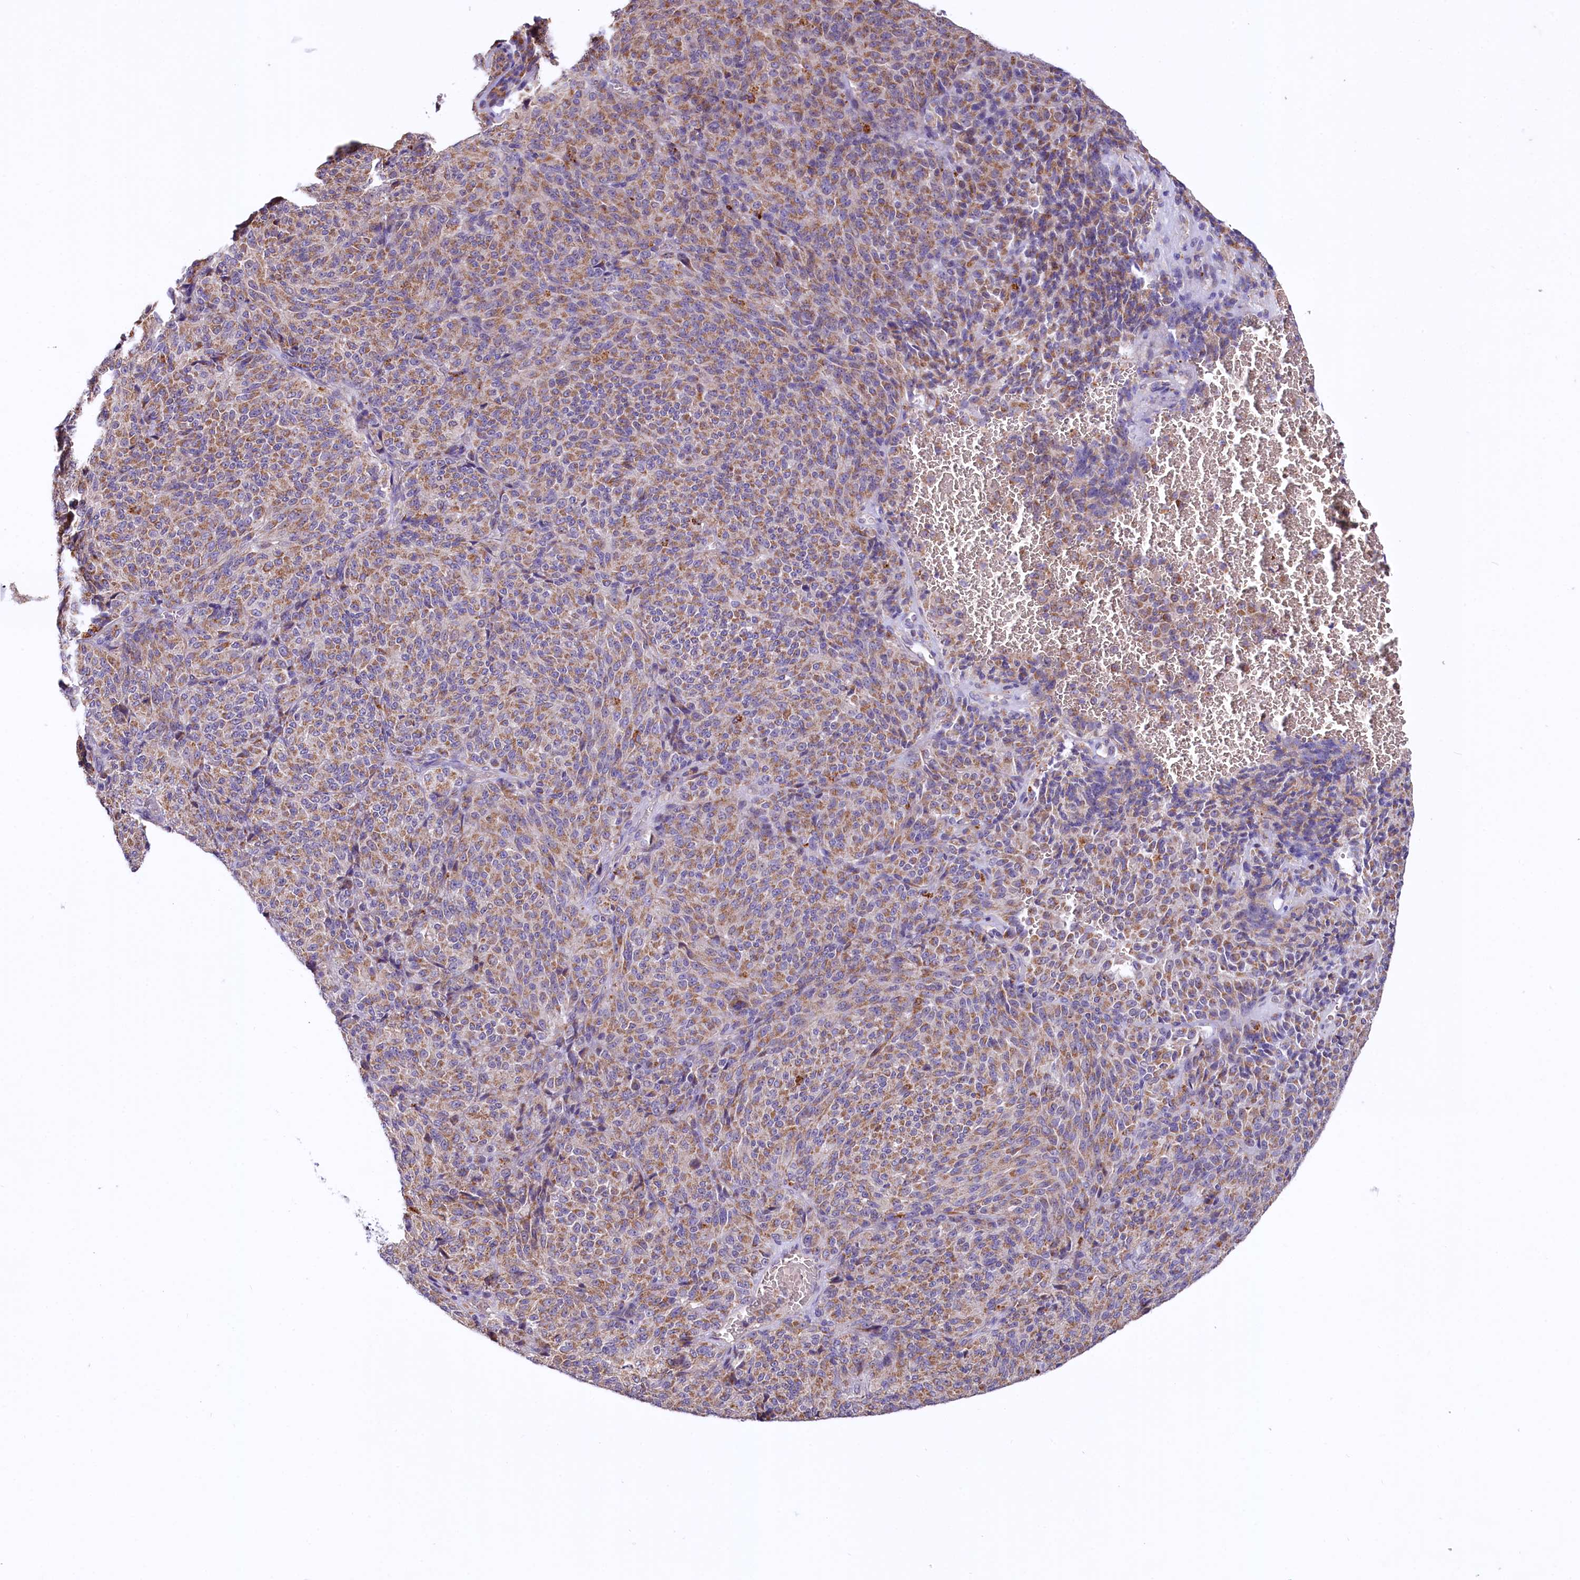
{"staining": {"intensity": "moderate", "quantity": ">75%", "location": "cytoplasmic/membranous"}, "tissue": "melanoma", "cell_type": "Tumor cells", "image_type": "cancer", "snomed": [{"axis": "morphology", "description": "Malignant melanoma, Metastatic site"}, {"axis": "topography", "description": "Brain"}], "caption": "IHC (DAB) staining of human malignant melanoma (metastatic site) shows moderate cytoplasmic/membranous protein positivity in about >75% of tumor cells.", "gene": "CEP295", "patient": {"sex": "female", "age": 56}}